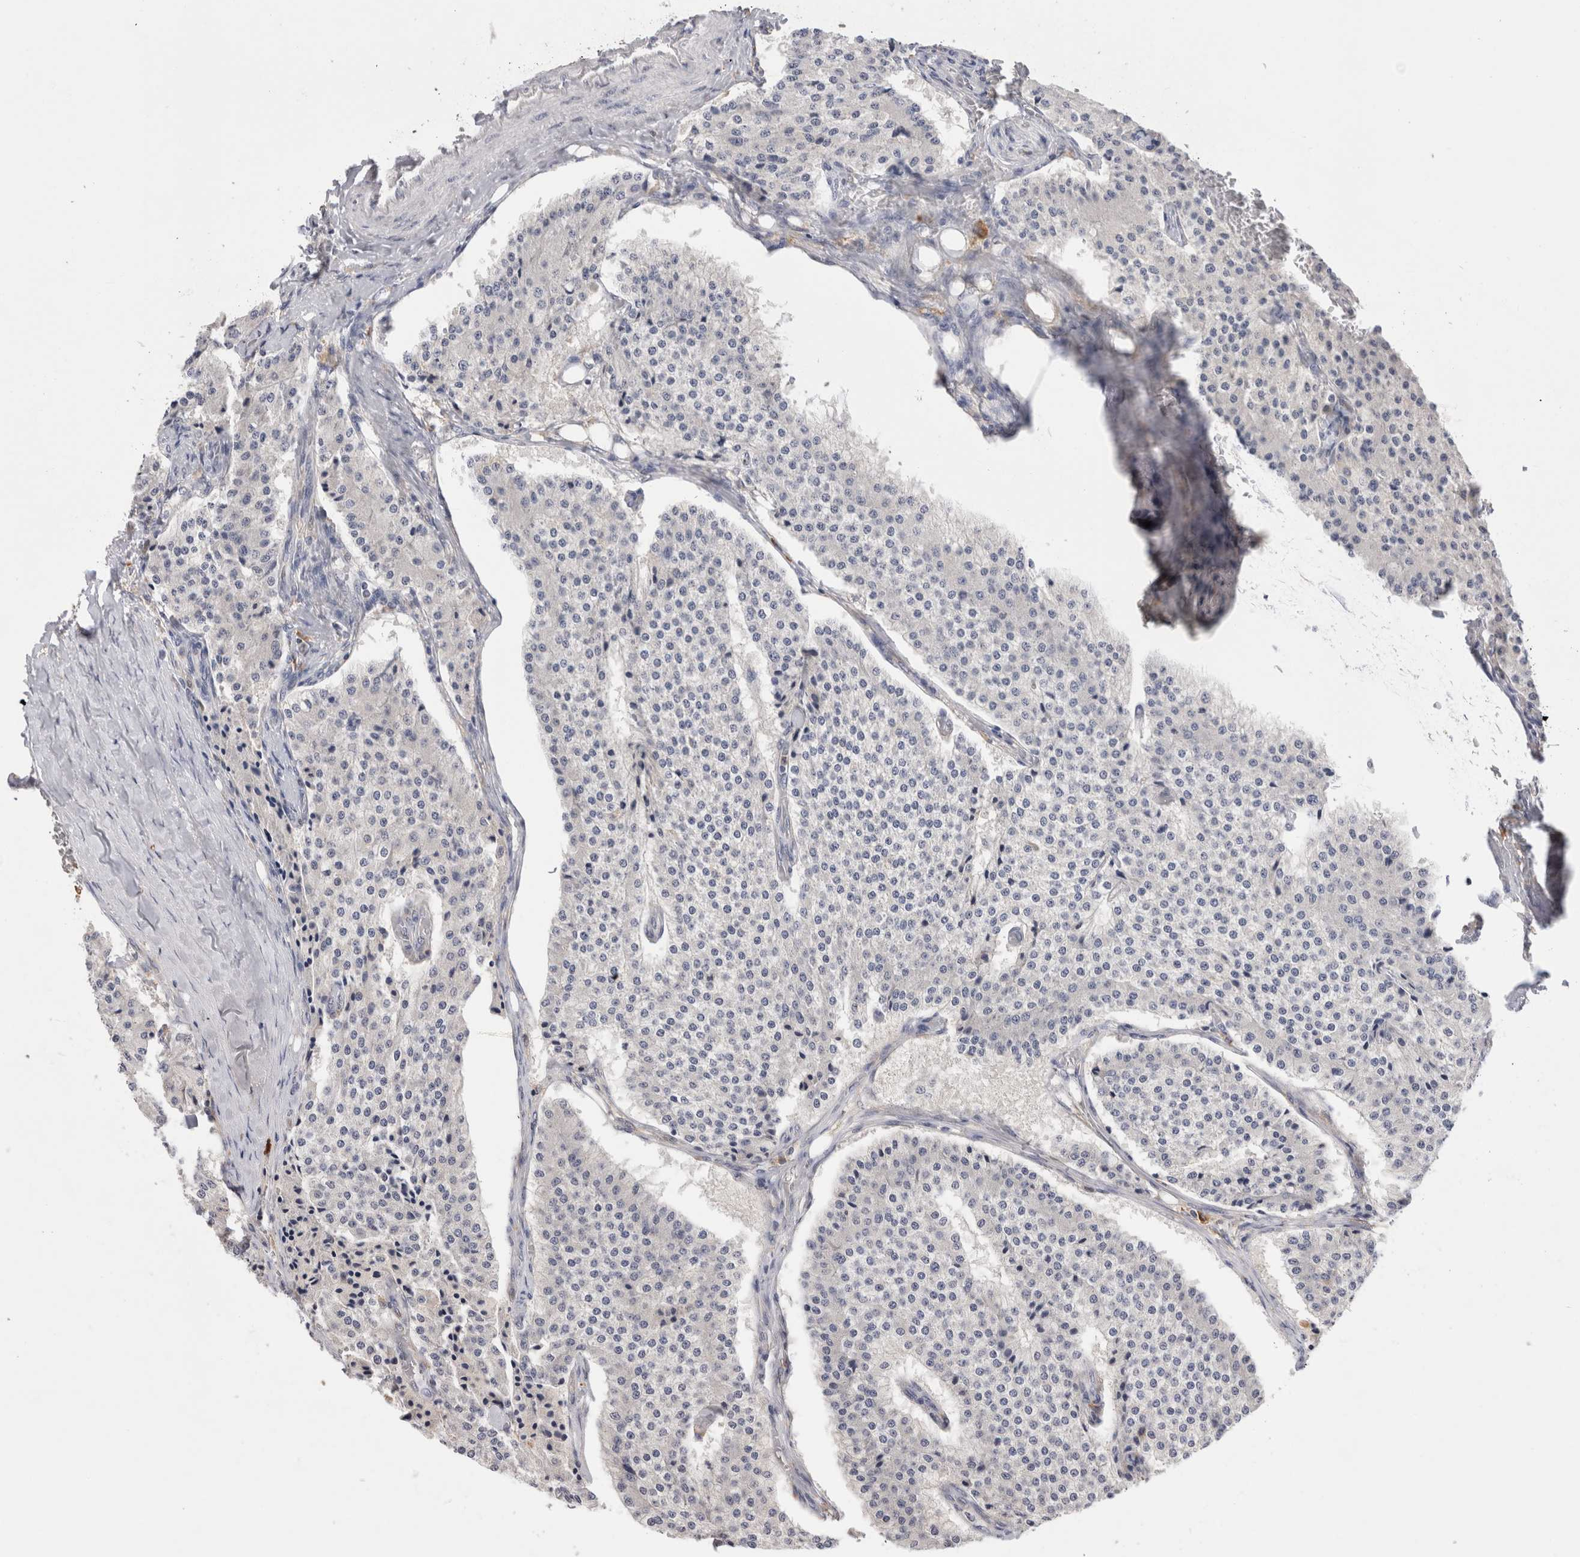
{"staining": {"intensity": "negative", "quantity": "none", "location": "none"}, "tissue": "carcinoid", "cell_type": "Tumor cells", "image_type": "cancer", "snomed": [{"axis": "morphology", "description": "Carcinoid, malignant, NOS"}, {"axis": "topography", "description": "Colon"}], "caption": "Immunohistochemistry micrograph of neoplastic tissue: human malignant carcinoid stained with DAB (3,3'-diaminobenzidine) demonstrates no significant protein staining in tumor cells. Nuclei are stained in blue.", "gene": "VSIG4", "patient": {"sex": "female", "age": 52}}